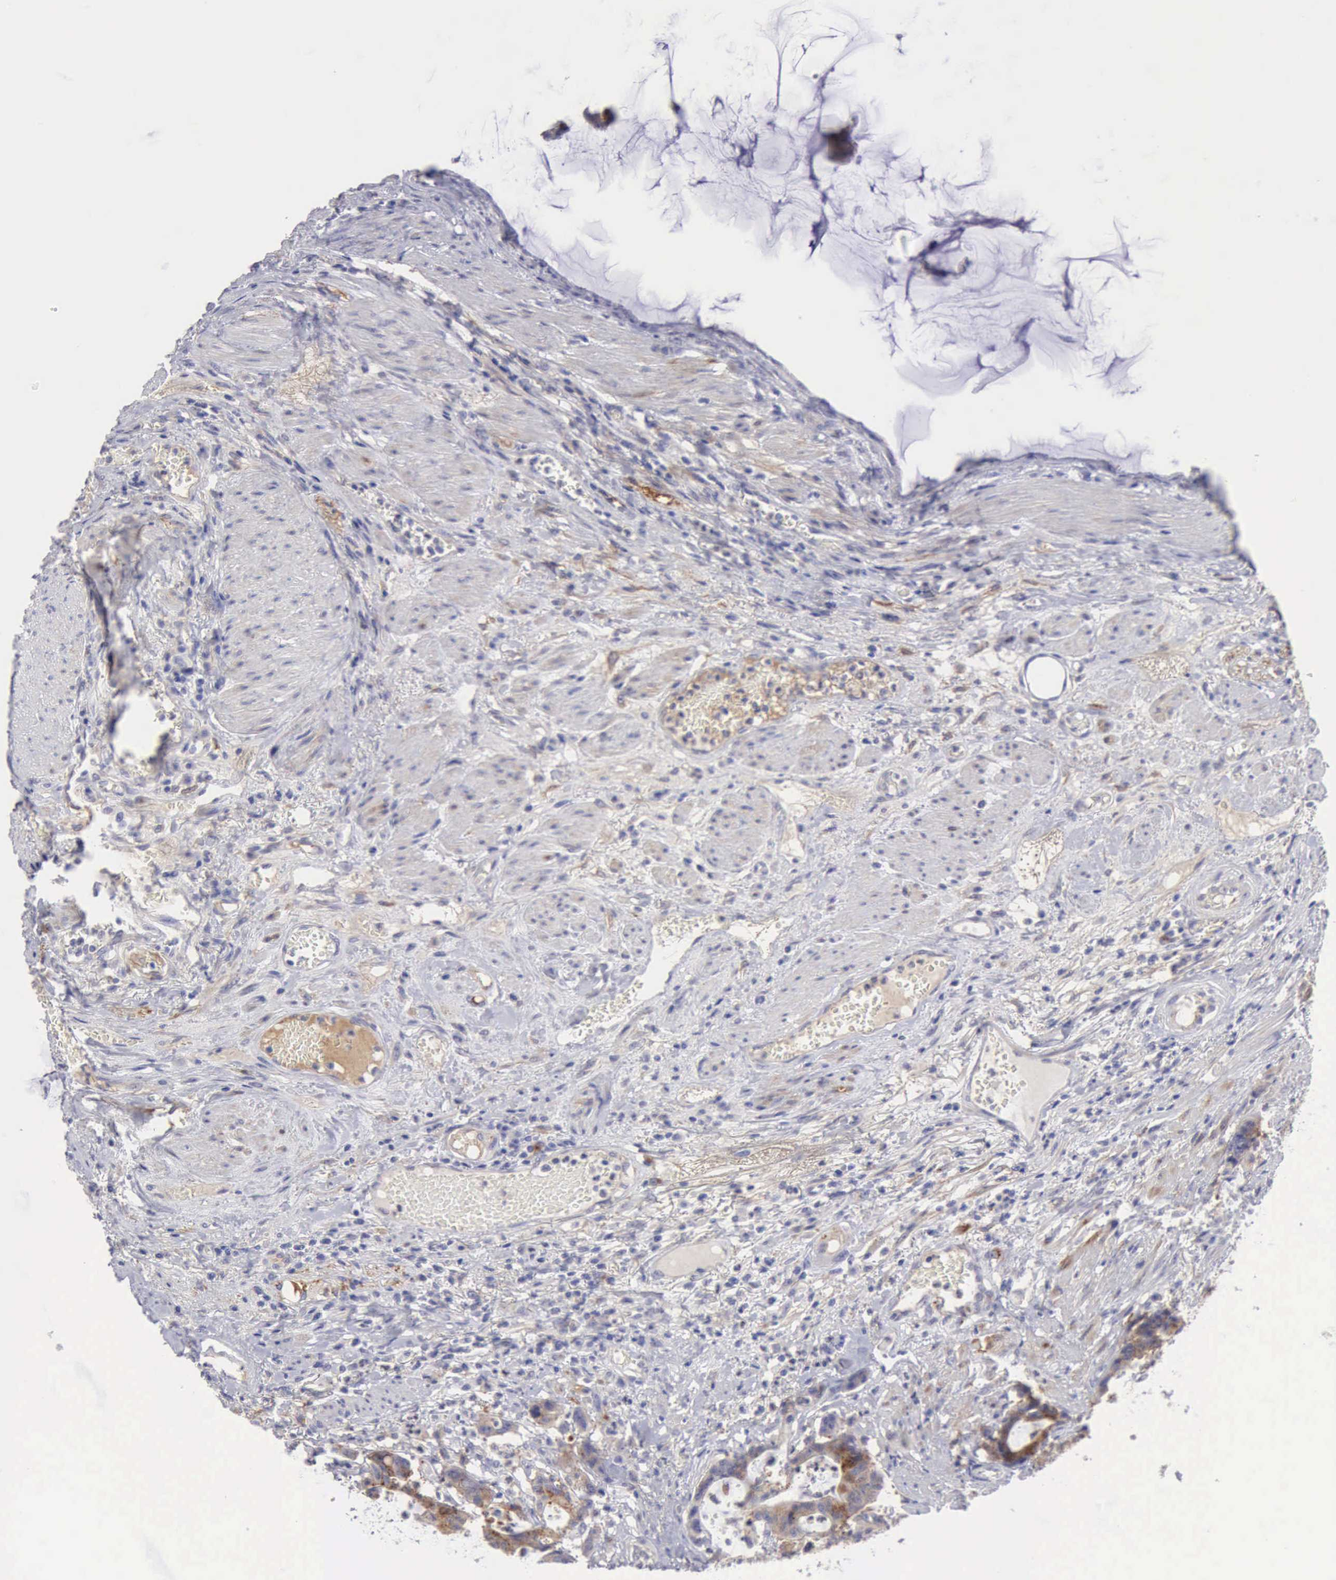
{"staining": {"intensity": "moderate", "quantity": ">75%", "location": "cytoplasmic/membranous"}, "tissue": "colorectal cancer", "cell_type": "Tumor cells", "image_type": "cancer", "snomed": [{"axis": "morphology", "description": "Adenocarcinoma, NOS"}, {"axis": "topography", "description": "Colon"}], "caption": "Human colorectal cancer stained for a protein (brown) reveals moderate cytoplasmic/membranous positive expression in about >75% of tumor cells.", "gene": "TFRC", "patient": {"sex": "female", "age": 84}}